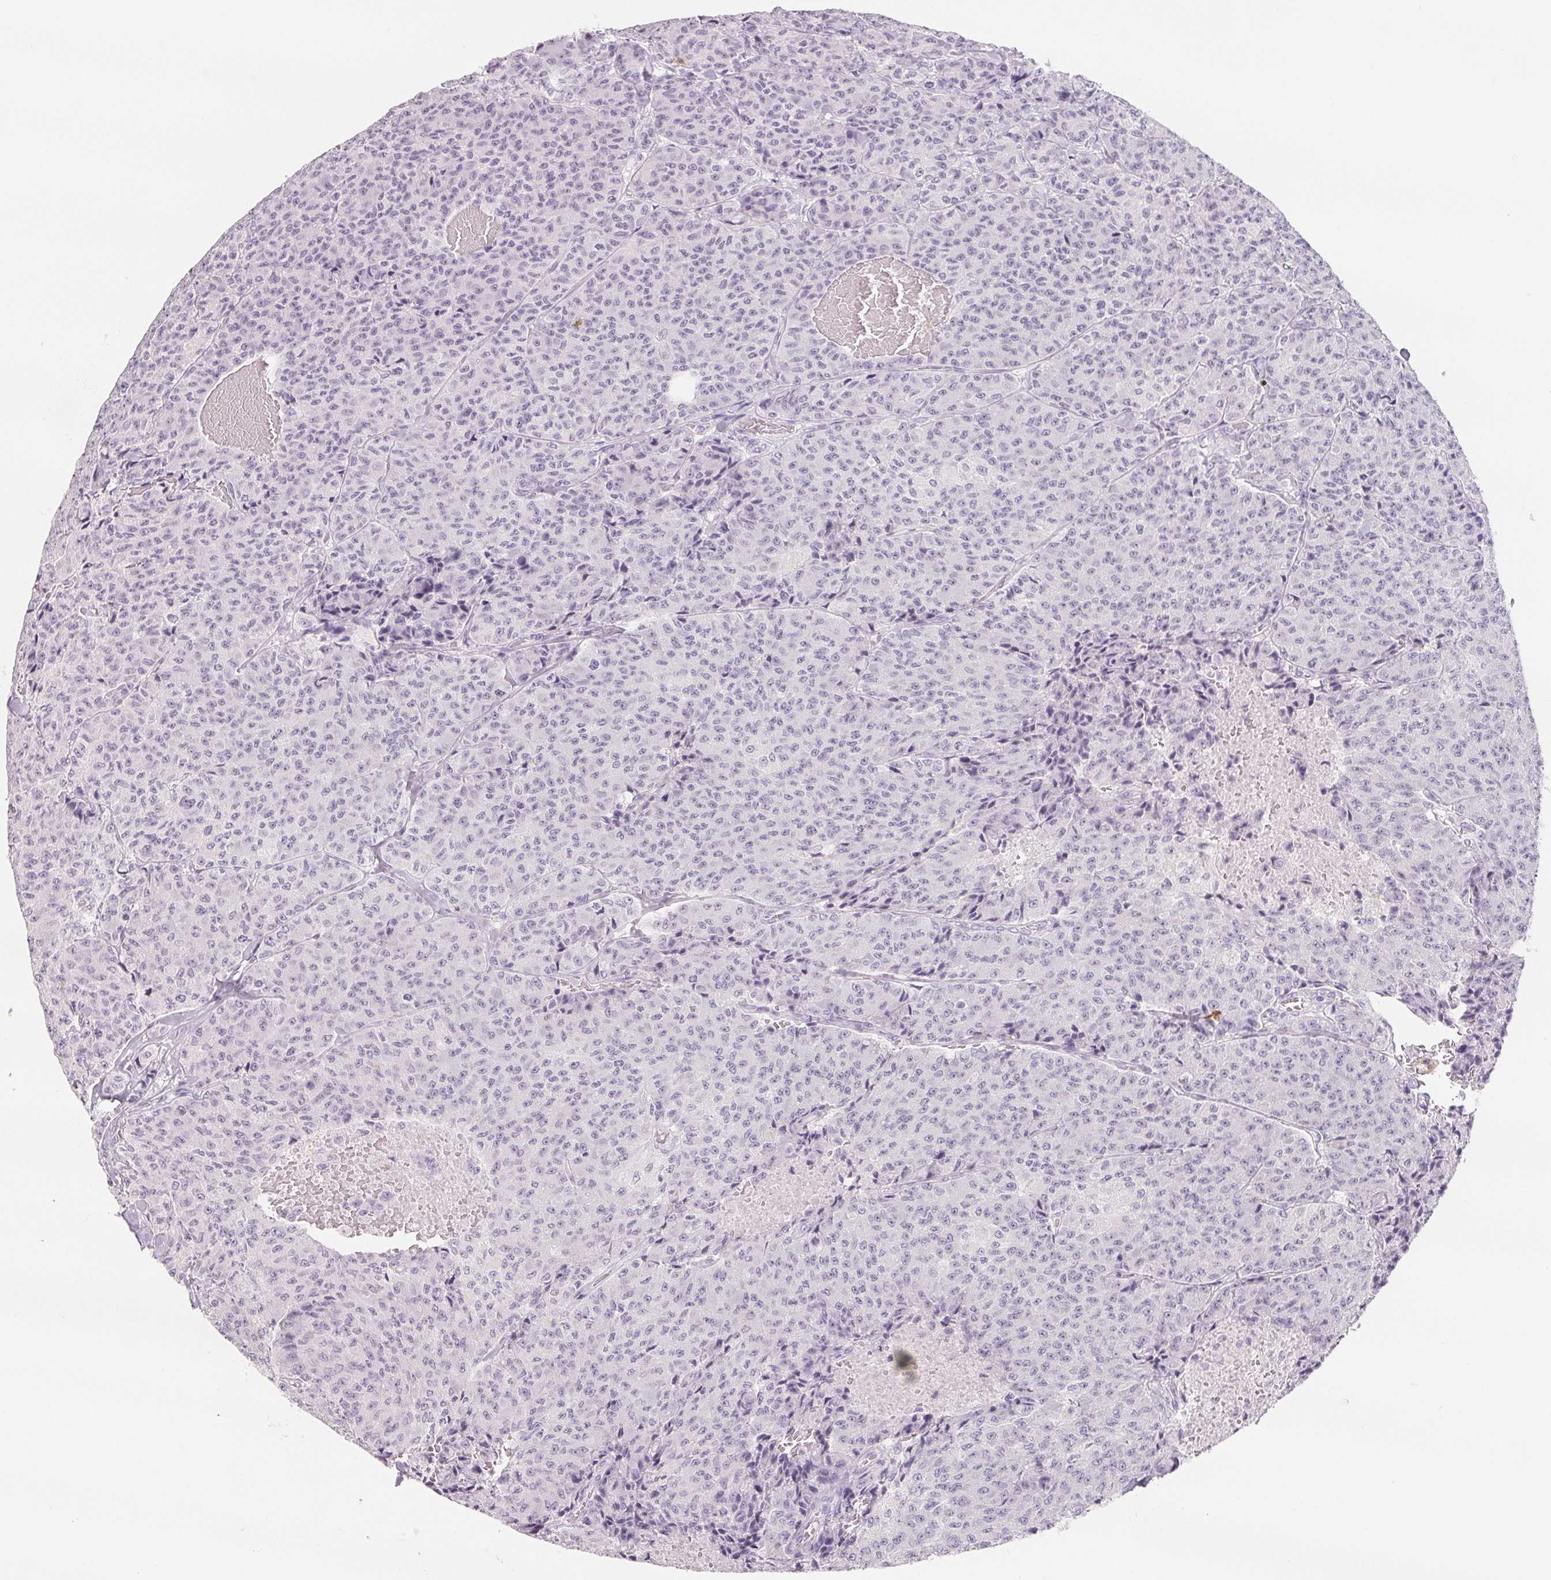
{"staining": {"intensity": "negative", "quantity": "none", "location": "none"}, "tissue": "carcinoid", "cell_type": "Tumor cells", "image_type": "cancer", "snomed": [{"axis": "morphology", "description": "Carcinoid, malignant, NOS"}, {"axis": "topography", "description": "Lung"}], "caption": "Human carcinoid (malignant) stained for a protein using IHC demonstrates no positivity in tumor cells.", "gene": "CD69", "patient": {"sex": "male", "age": 71}}